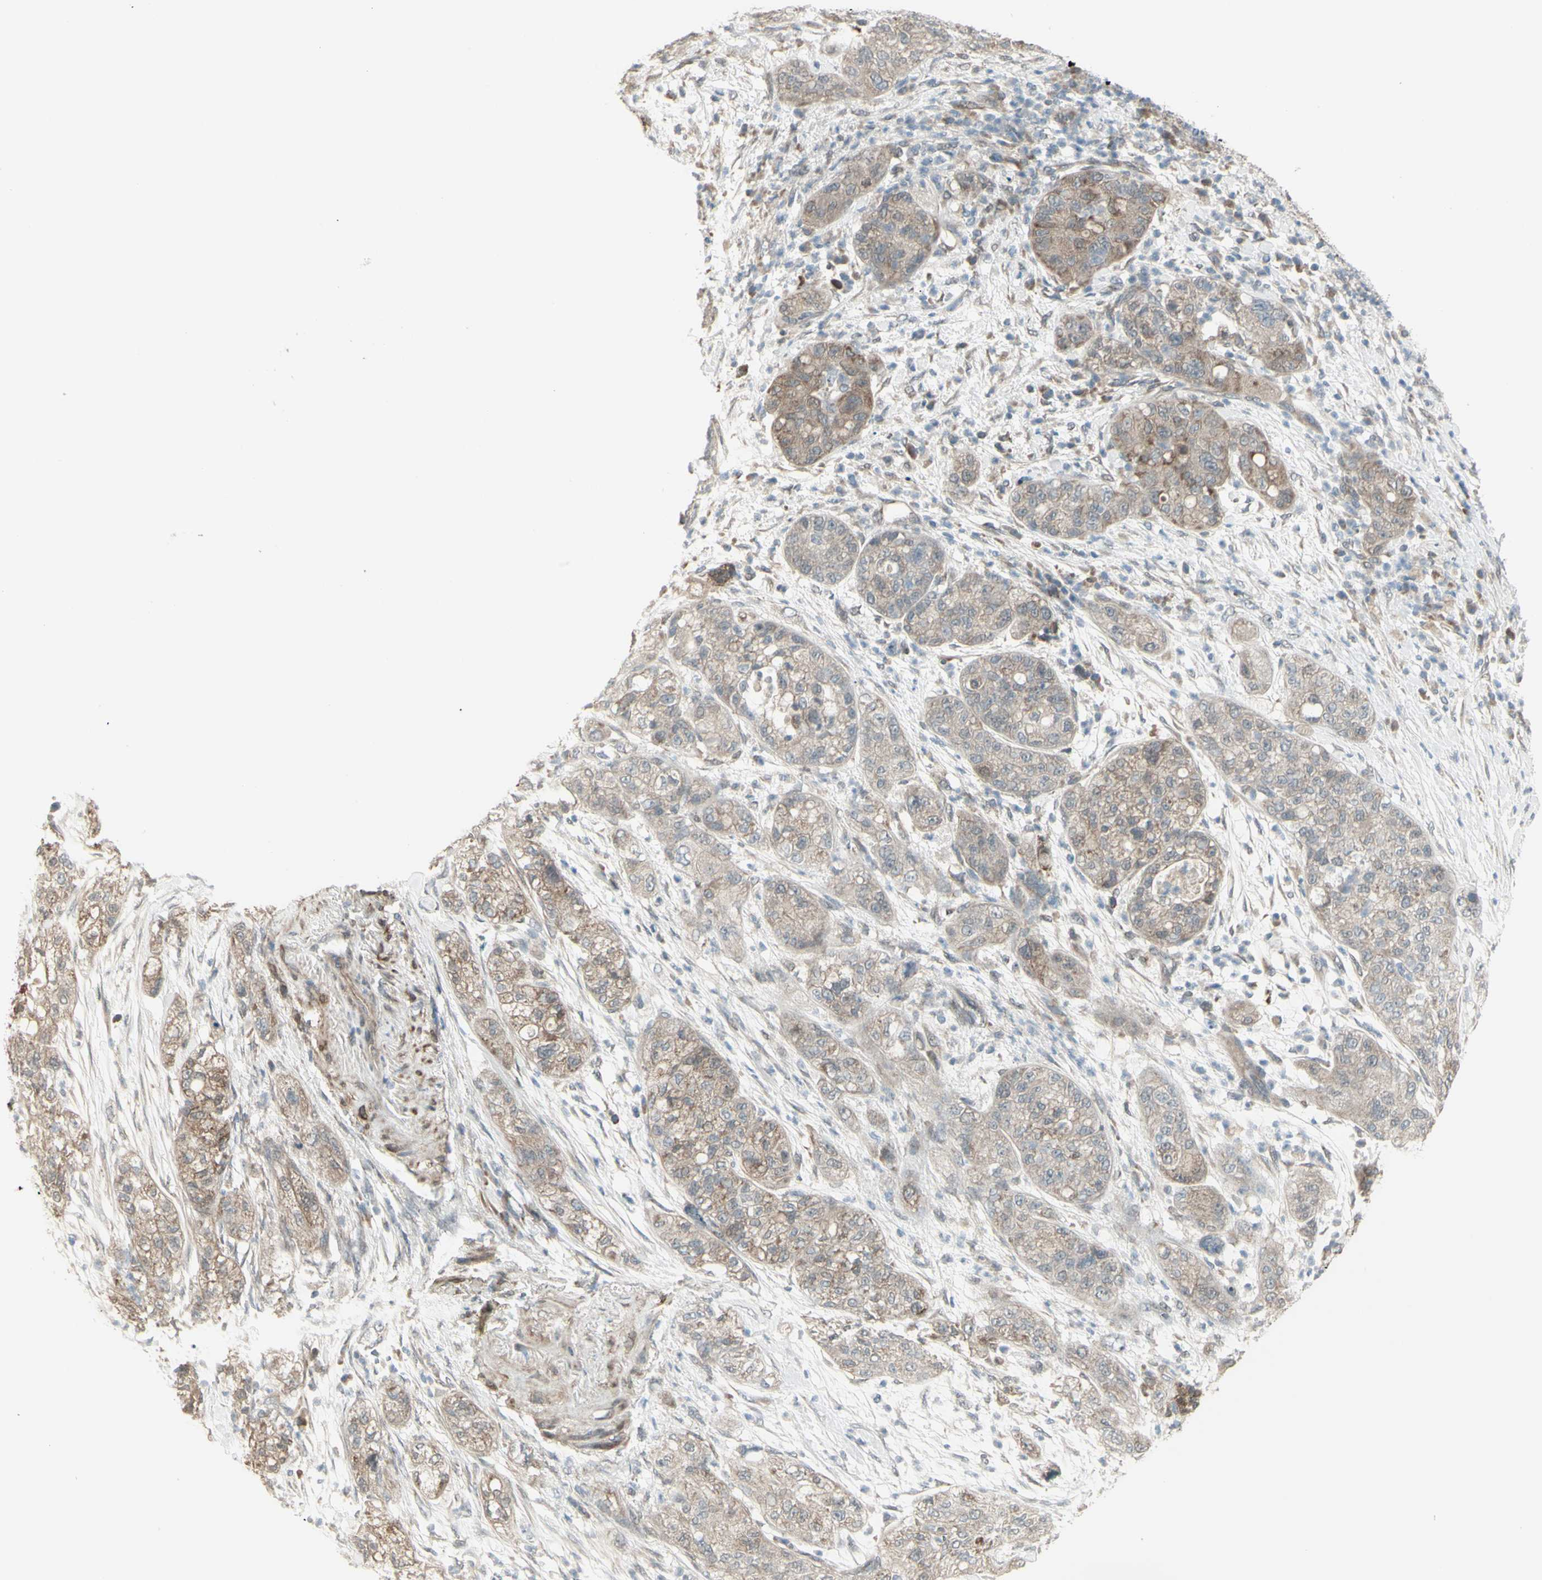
{"staining": {"intensity": "weak", "quantity": "25%-75%", "location": "cytoplasmic/membranous"}, "tissue": "pancreatic cancer", "cell_type": "Tumor cells", "image_type": "cancer", "snomed": [{"axis": "morphology", "description": "Adenocarcinoma, NOS"}, {"axis": "topography", "description": "Pancreas"}], "caption": "Human pancreatic cancer (adenocarcinoma) stained for a protein (brown) shows weak cytoplasmic/membranous positive staining in about 25%-75% of tumor cells.", "gene": "NAXD", "patient": {"sex": "female", "age": 78}}